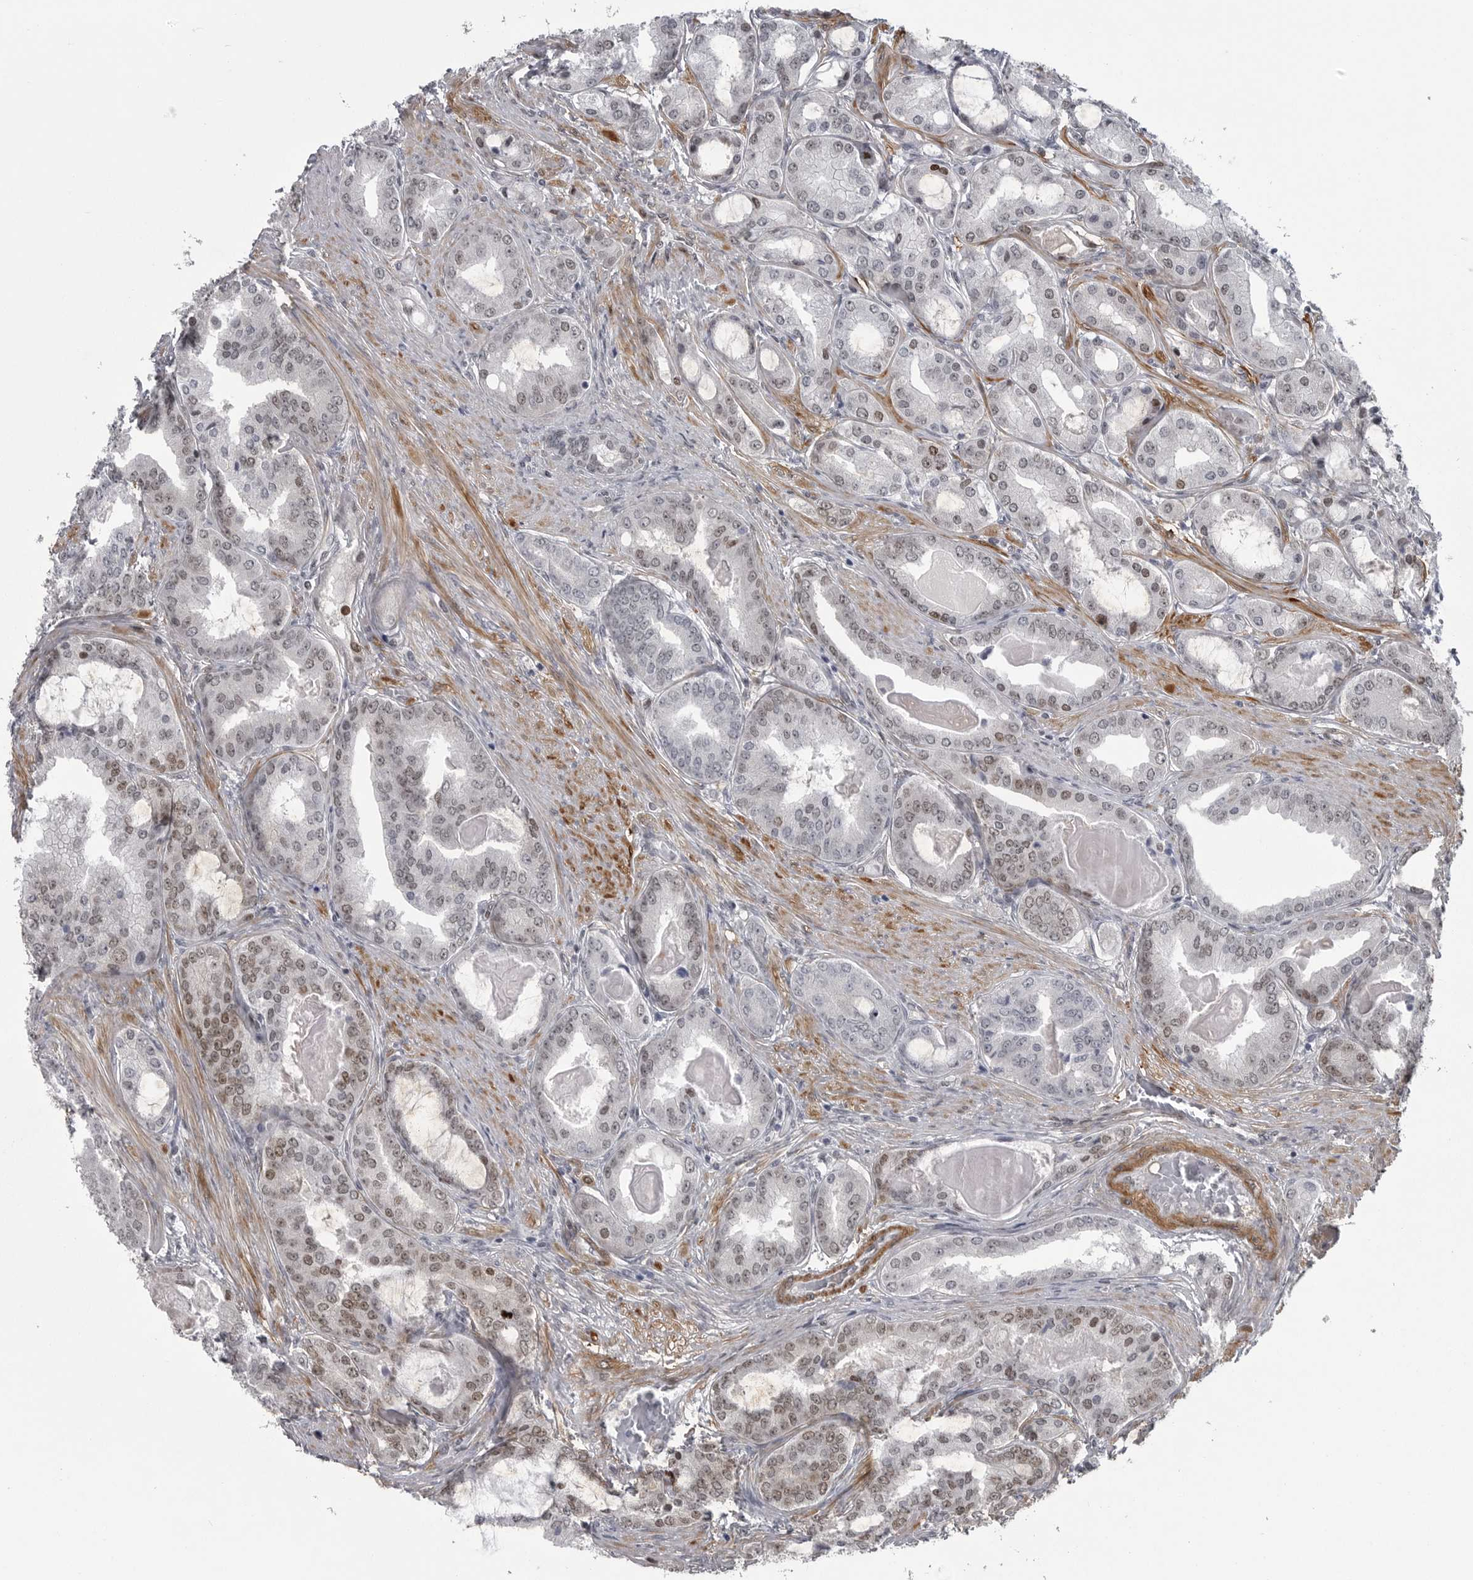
{"staining": {"intensity": "weak", "quantity": "25%-75%", "location": "nuclear"}, "tissue": "prostate cancer", "cell_type": "Tumor cells", "image_type": "cancer", "snomed": [{"axis": "morphology", "description": "Adenocarcinoma, High grade"}, {"axis": "topography", "description": "Prostate"}], "caption": "Immunohistochemistry (IHC) of human prostate cancer (high-grade adenocarcinoma) demonstrates low levels of weak nuclear positivity in approximately 25%-75% of tumor cells.", "gene": "HMGN3", "patient": {"sex": "male", "age": 60}}